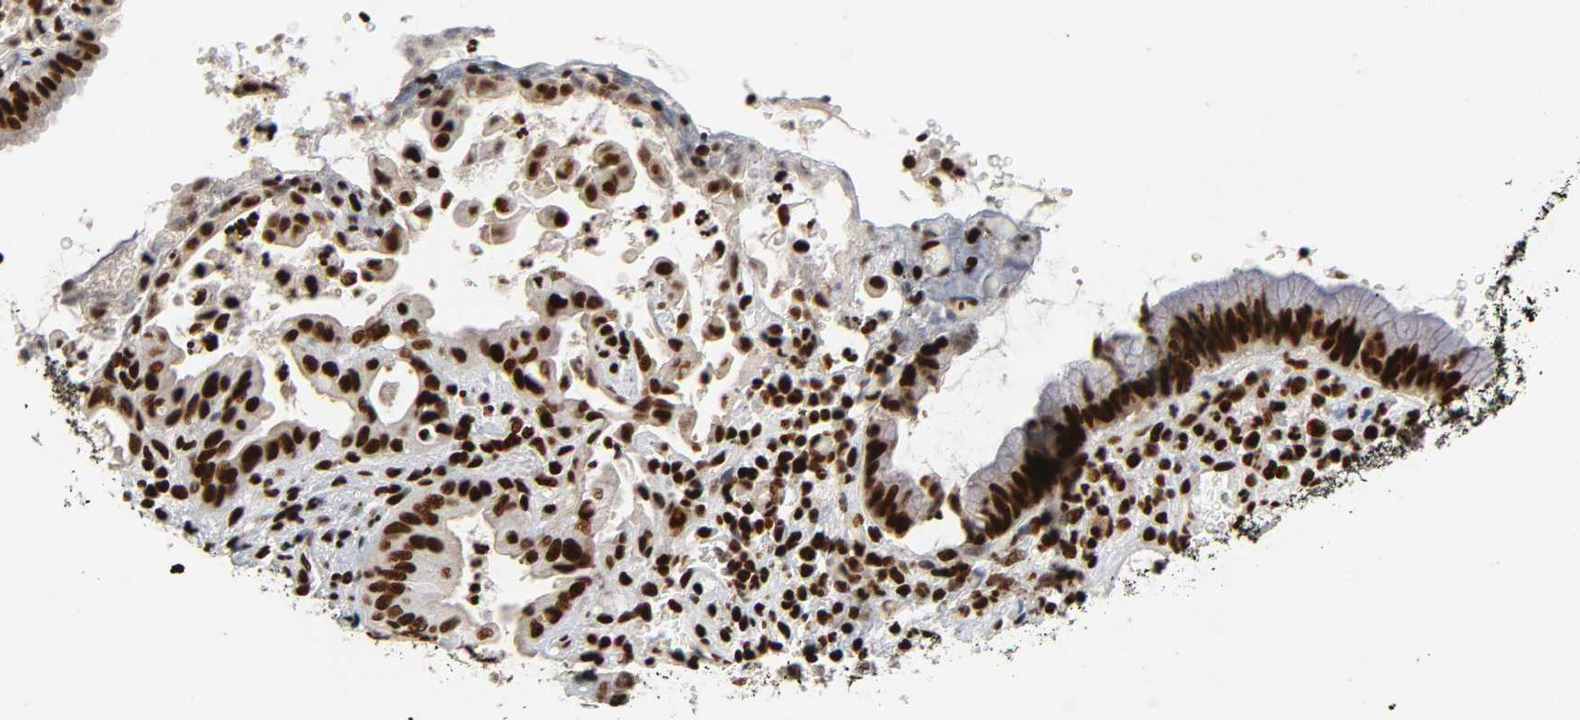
{"staining": {"intensity": "strong", "quantity": ">75%", "location": "nuclear"}, "tissue": "liver cancer", "cell_type": "Tumor cells", "image_type": "cancer", "snomed": [{"axis": "morphology", "description": "Cholangiocarcinoma"}, {"axis": "topography", "description": "Liver"}], "caption": "Immunohistochemistry (IHC) of human liver cancer shows high levels of strong nuclear positivity in about >75% of tumor cells.", "gene": "NFYB", "patient": {"sex": "male", "age": 58}}